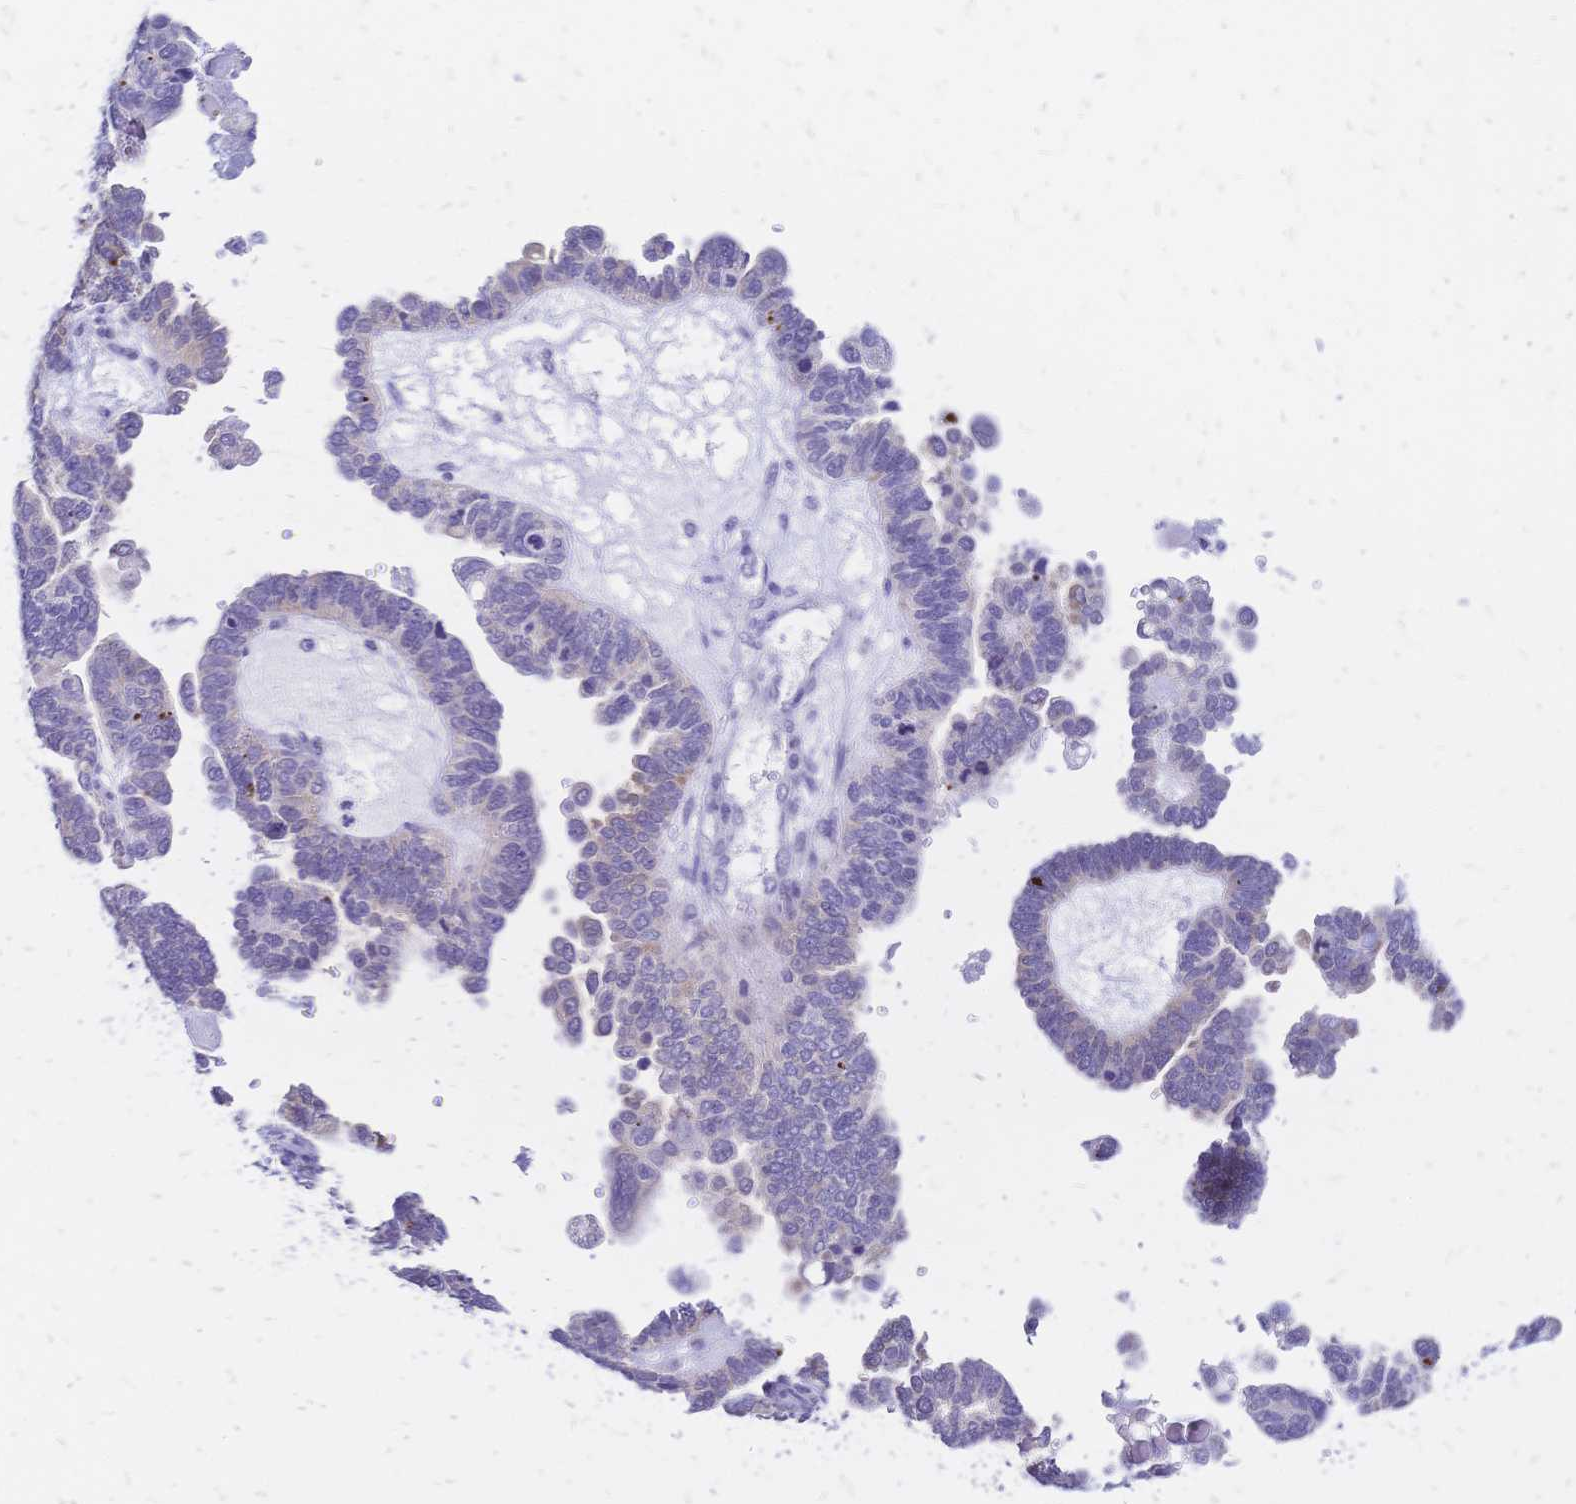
{"staining": {"intensity": "weak", "quantity": "<25%", "location": "cytoplasmic/membranous"}, "tissue": "ovarian cancer", "cell_type": "Tumor cells", "image_type": "cancer", "snomed": [{"axis": "morphology", "description": "Cystadenocarcinoma, serous, NOS"}, {"axis": "topography", "description": "Ovary"}], "caption": "Tumor cells are negative for protein expression in human ovarian cancer.", "gene": "GRB7", "patient": {"sex": "female", "age": 51}}